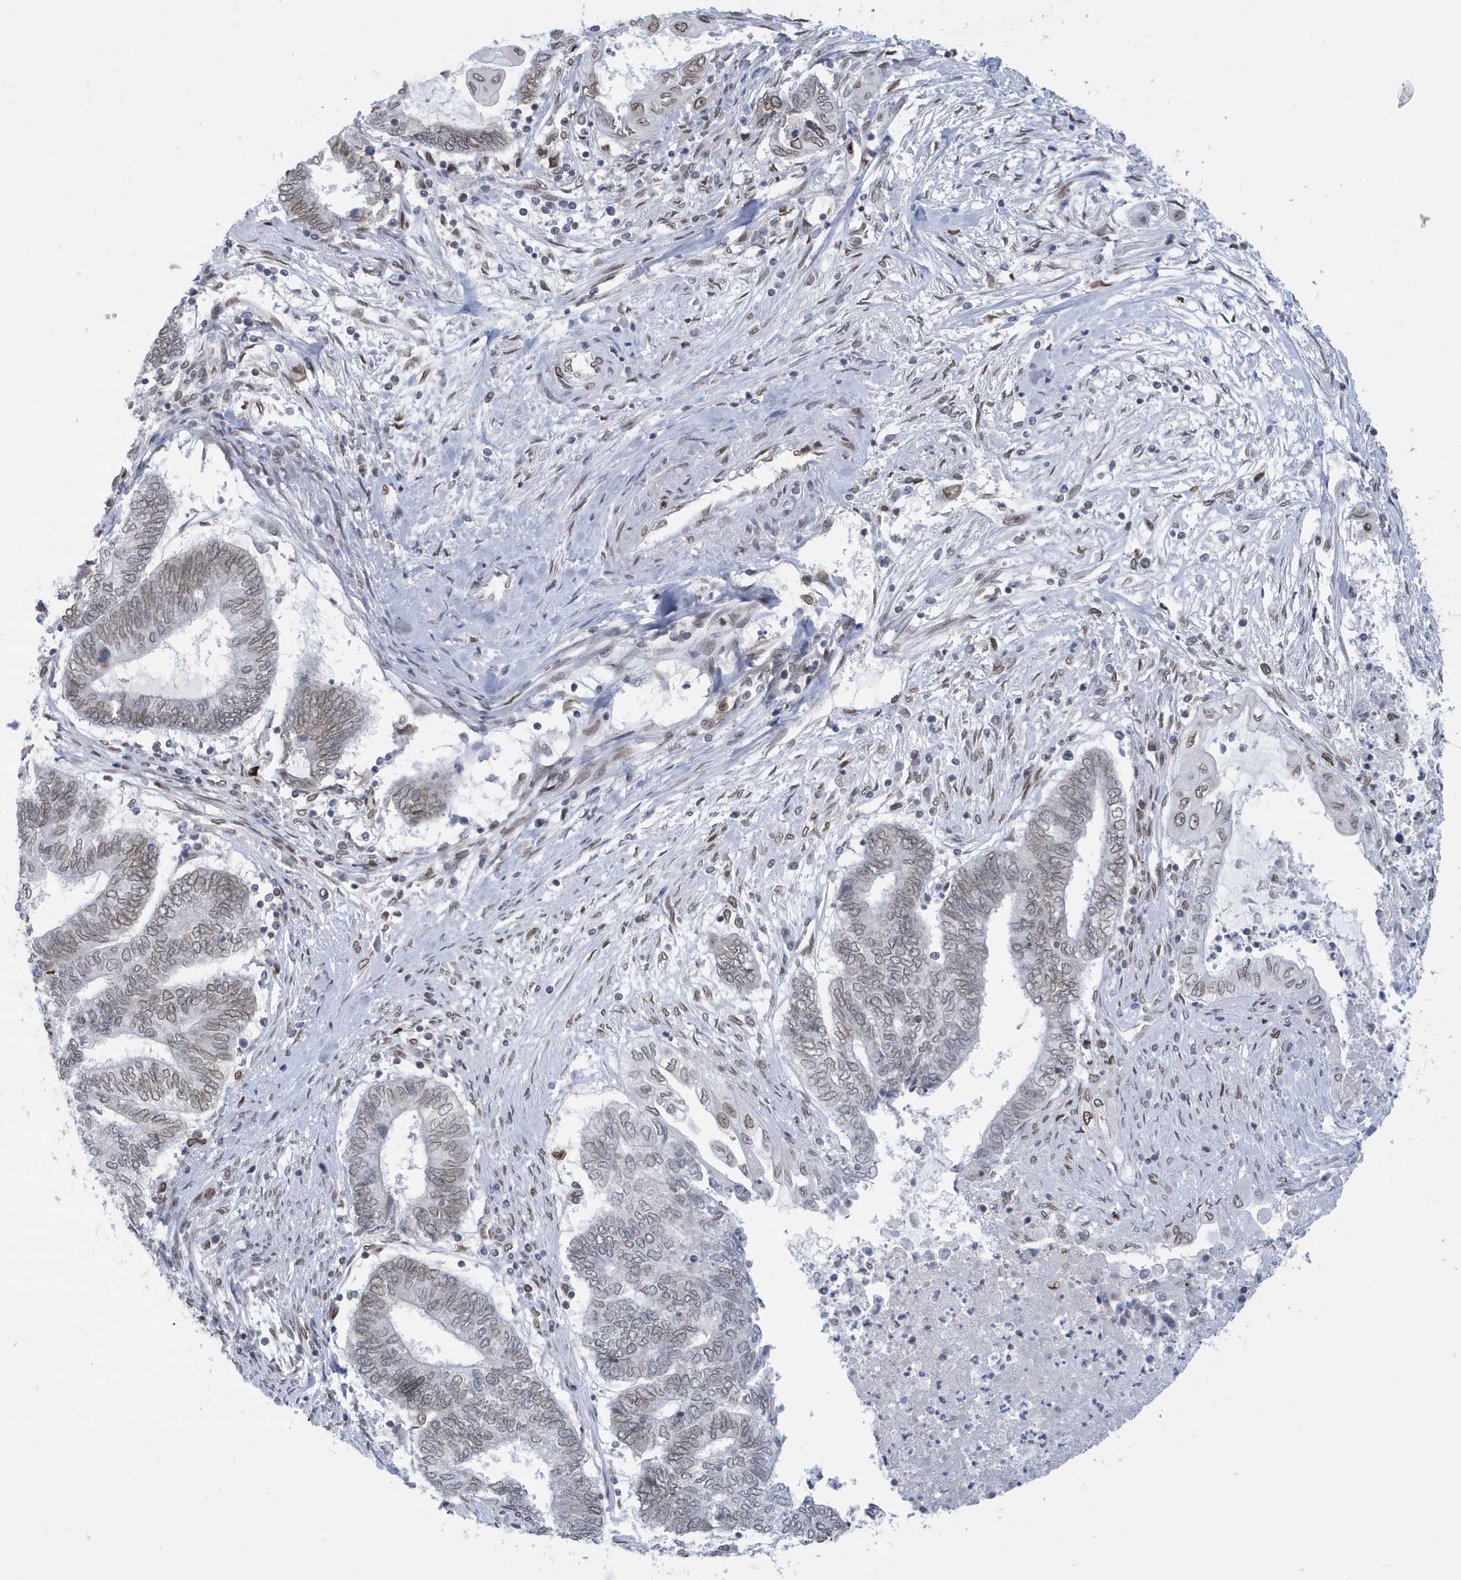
{"staining": {"intensity": "weak", "quantity": ">75%", "location": "nuclear"}, "tissue": "endometrial cancer", "cell_type": "Tumor cells", "image_type": "cancer", "snomed": [{"axis": "morphology", "description": "Adenocarcinoma, NOS"}, {"axis": "topography", "description": "Uterus"}, {"axis": "topography", "description": "Endometrium"}], "caption": "Protein expression analysis of human endometrial adenocarcinoma reveals weak nuclear positivity in approximately >75% of tumor cells.", "gene": "PCYT1A", "patient": {"sex": "female", "age": 70}}